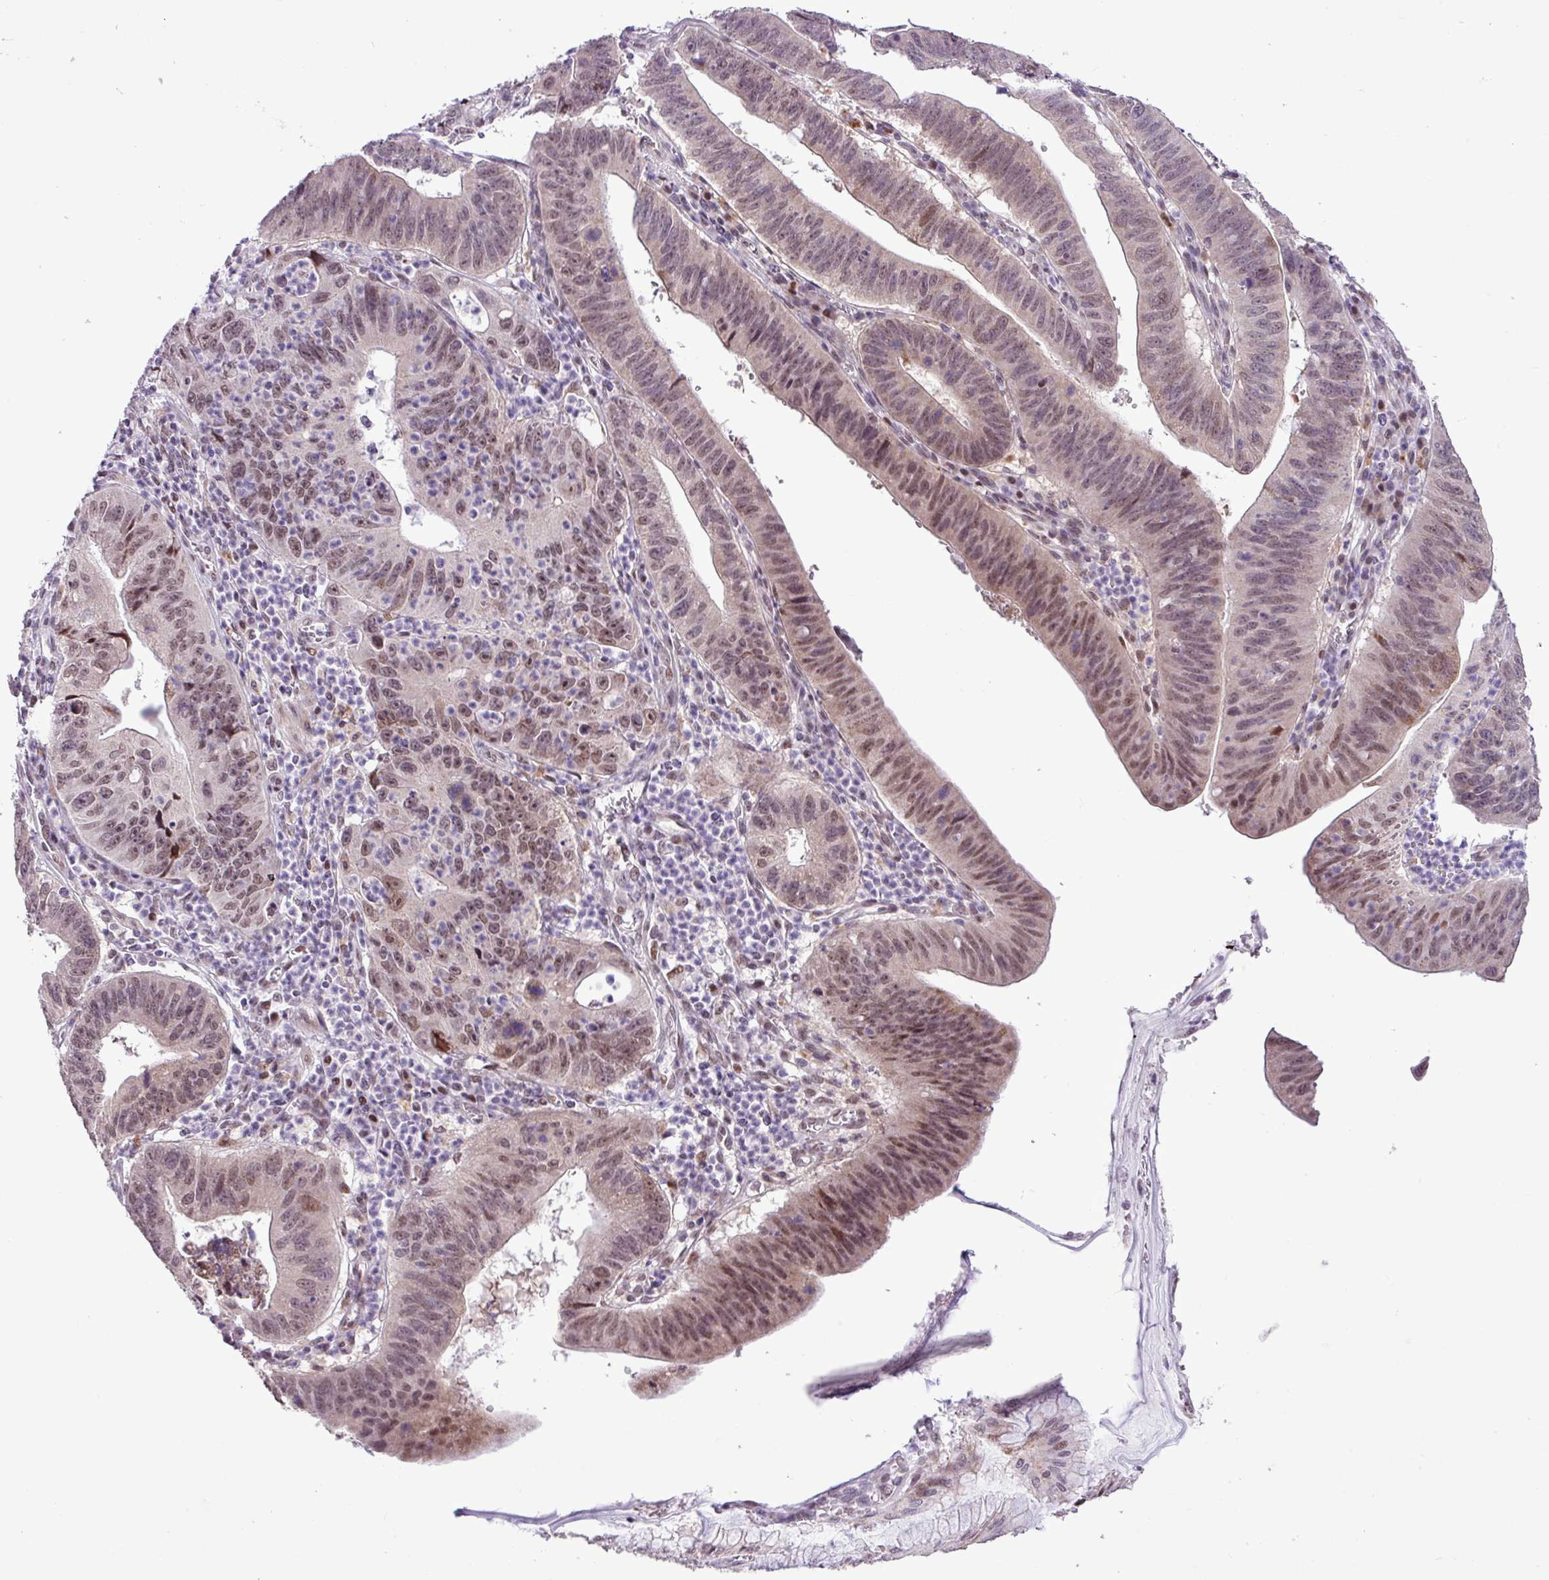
{"staining": {"intensity": "moderate", "quantity": ">75%", "location": "nuclear"}, "tissue": "stomach cancer", "cell_type": "Tumor cells", "image_type": "cancer", "snomed": [{"axis": "morphology", "description": "Adenocarcinoma, NOS"}, {"axis": "topography", "description": "Stomach"}], "caption": "Stomach cancer (adenocarcinoma) was stained to show a protein in brown. There is medium levels of moderate nuclear positivity in approximately >75% of tumor cells. (IHC, brightfield microscopy, high magnification).", "gene": "ZNF354A", "patient": {"sex": "male", "age": 59}}